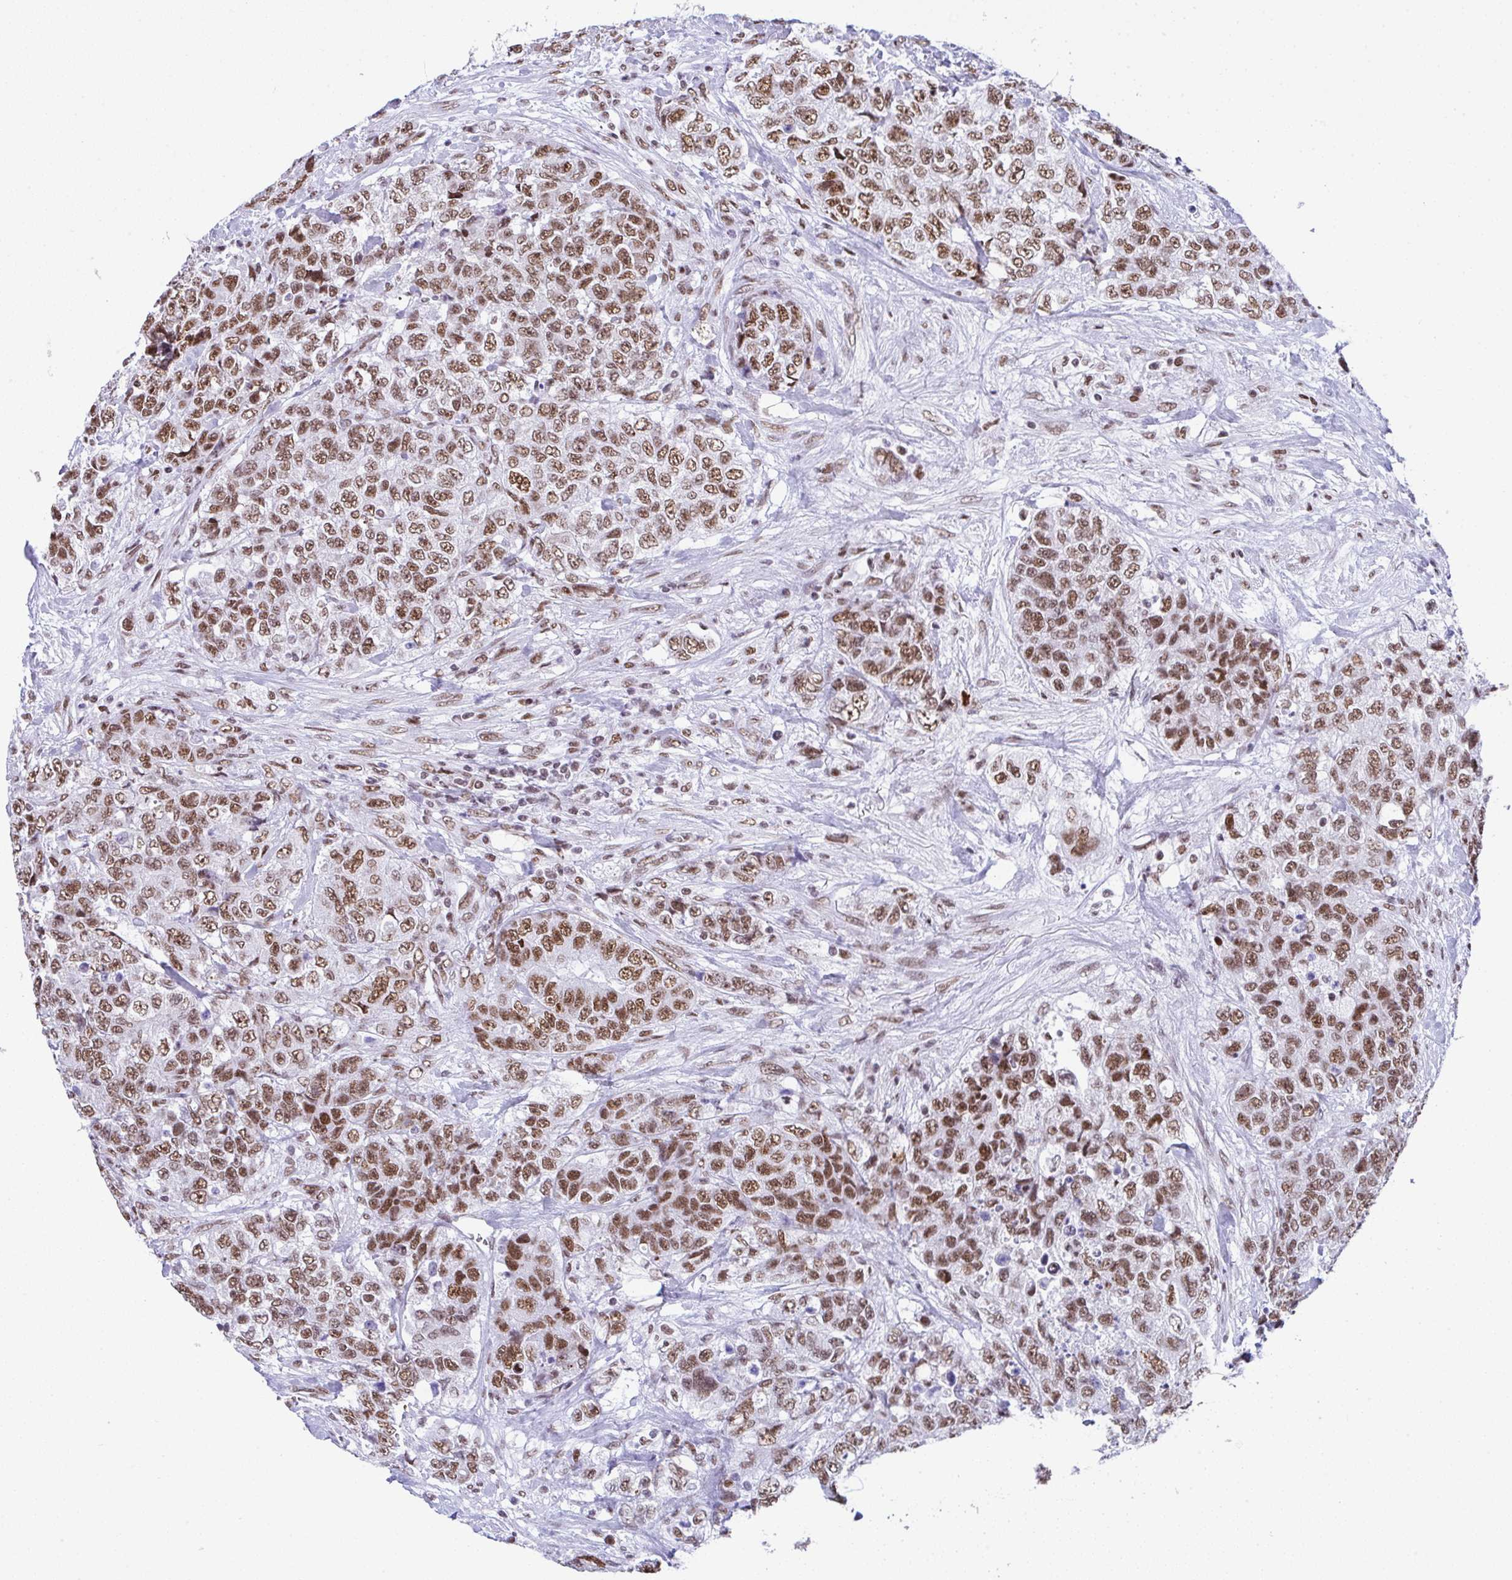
{"staining": {"intensity": "moderate", "quantity": ">75%", "location": "nuclear"}, "tissue": "urothelial cancer", "cell_type": "Tumor cells", "image_type": "cancer", "snomed": [{"axis": "morphology", "description": "Urothelial carcinoma, High grade"}, {"axis": "topography", "description": "Urinary bladder"}], "caption": "Urothelial cancer was stained to show a protein in brown. There is medium levels of moderate nuclear staining in about >75% of tumor cells.", "gene": "DDX52", "patient": {"sex": "female", "age": 78}}